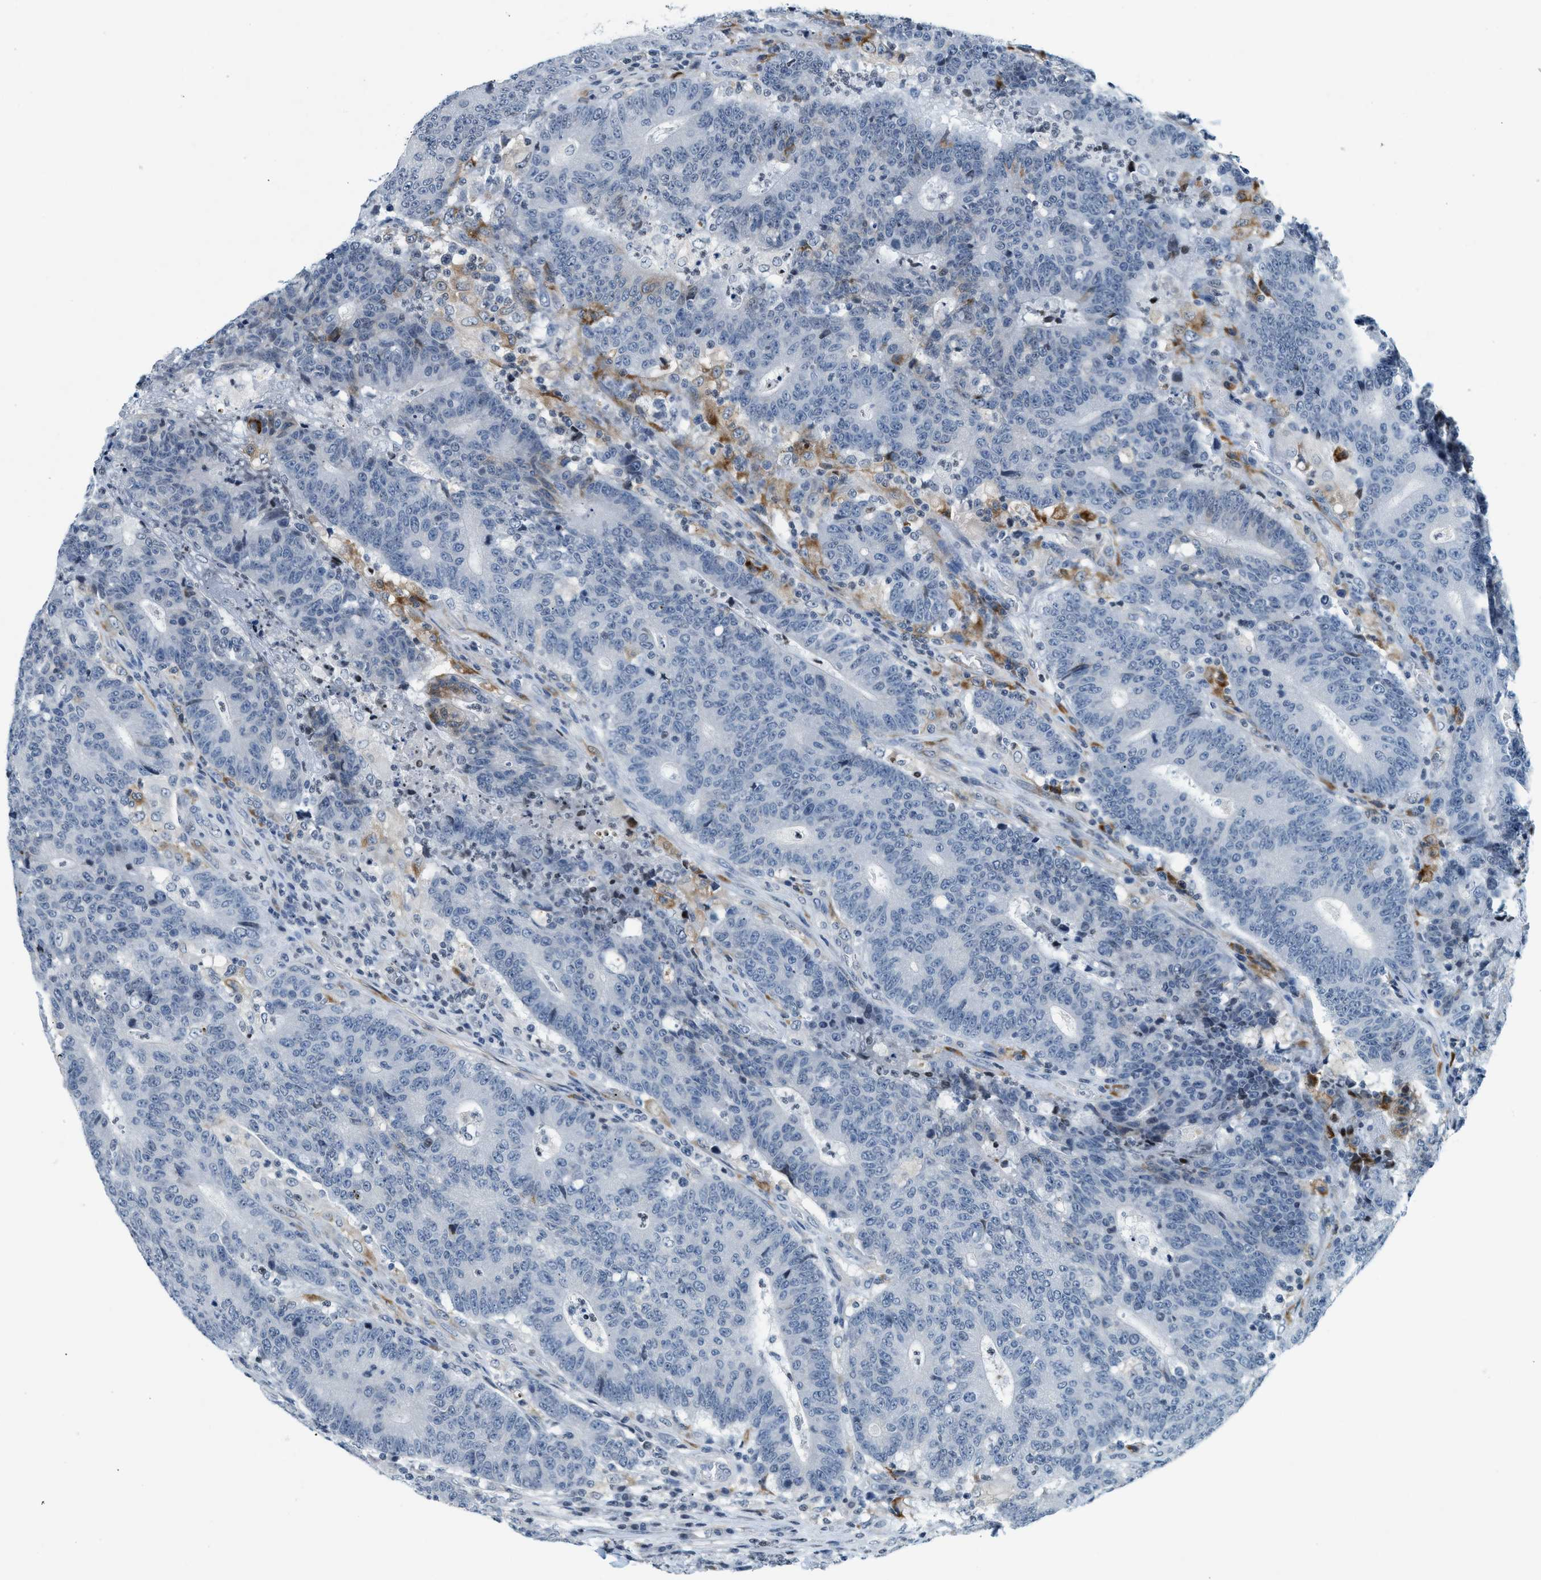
{"staining": {"intensity": "negative", "quantity": "none", "location": "none"}, "tissue": "colorectal cancer", "cell_type": "Tumor cells", "image_type": "cancer", "snomed": [{"axis": "morphology", "description": "Normal tissue, NOS"}, {"axis": "morphology", "description": "Adenocarcinoma, NOS"}, {"axis": "topography", "description": "Colon"}], "caption": "A histopathology image of colorectal cancer stained for a protein exhibits no brown staining in tumor cells. (Brightfield microscopy of DAB immunohistochemistry at high magnification).", "gene": "UVRAG", "patient": {"sex": "female", "age": 75}}